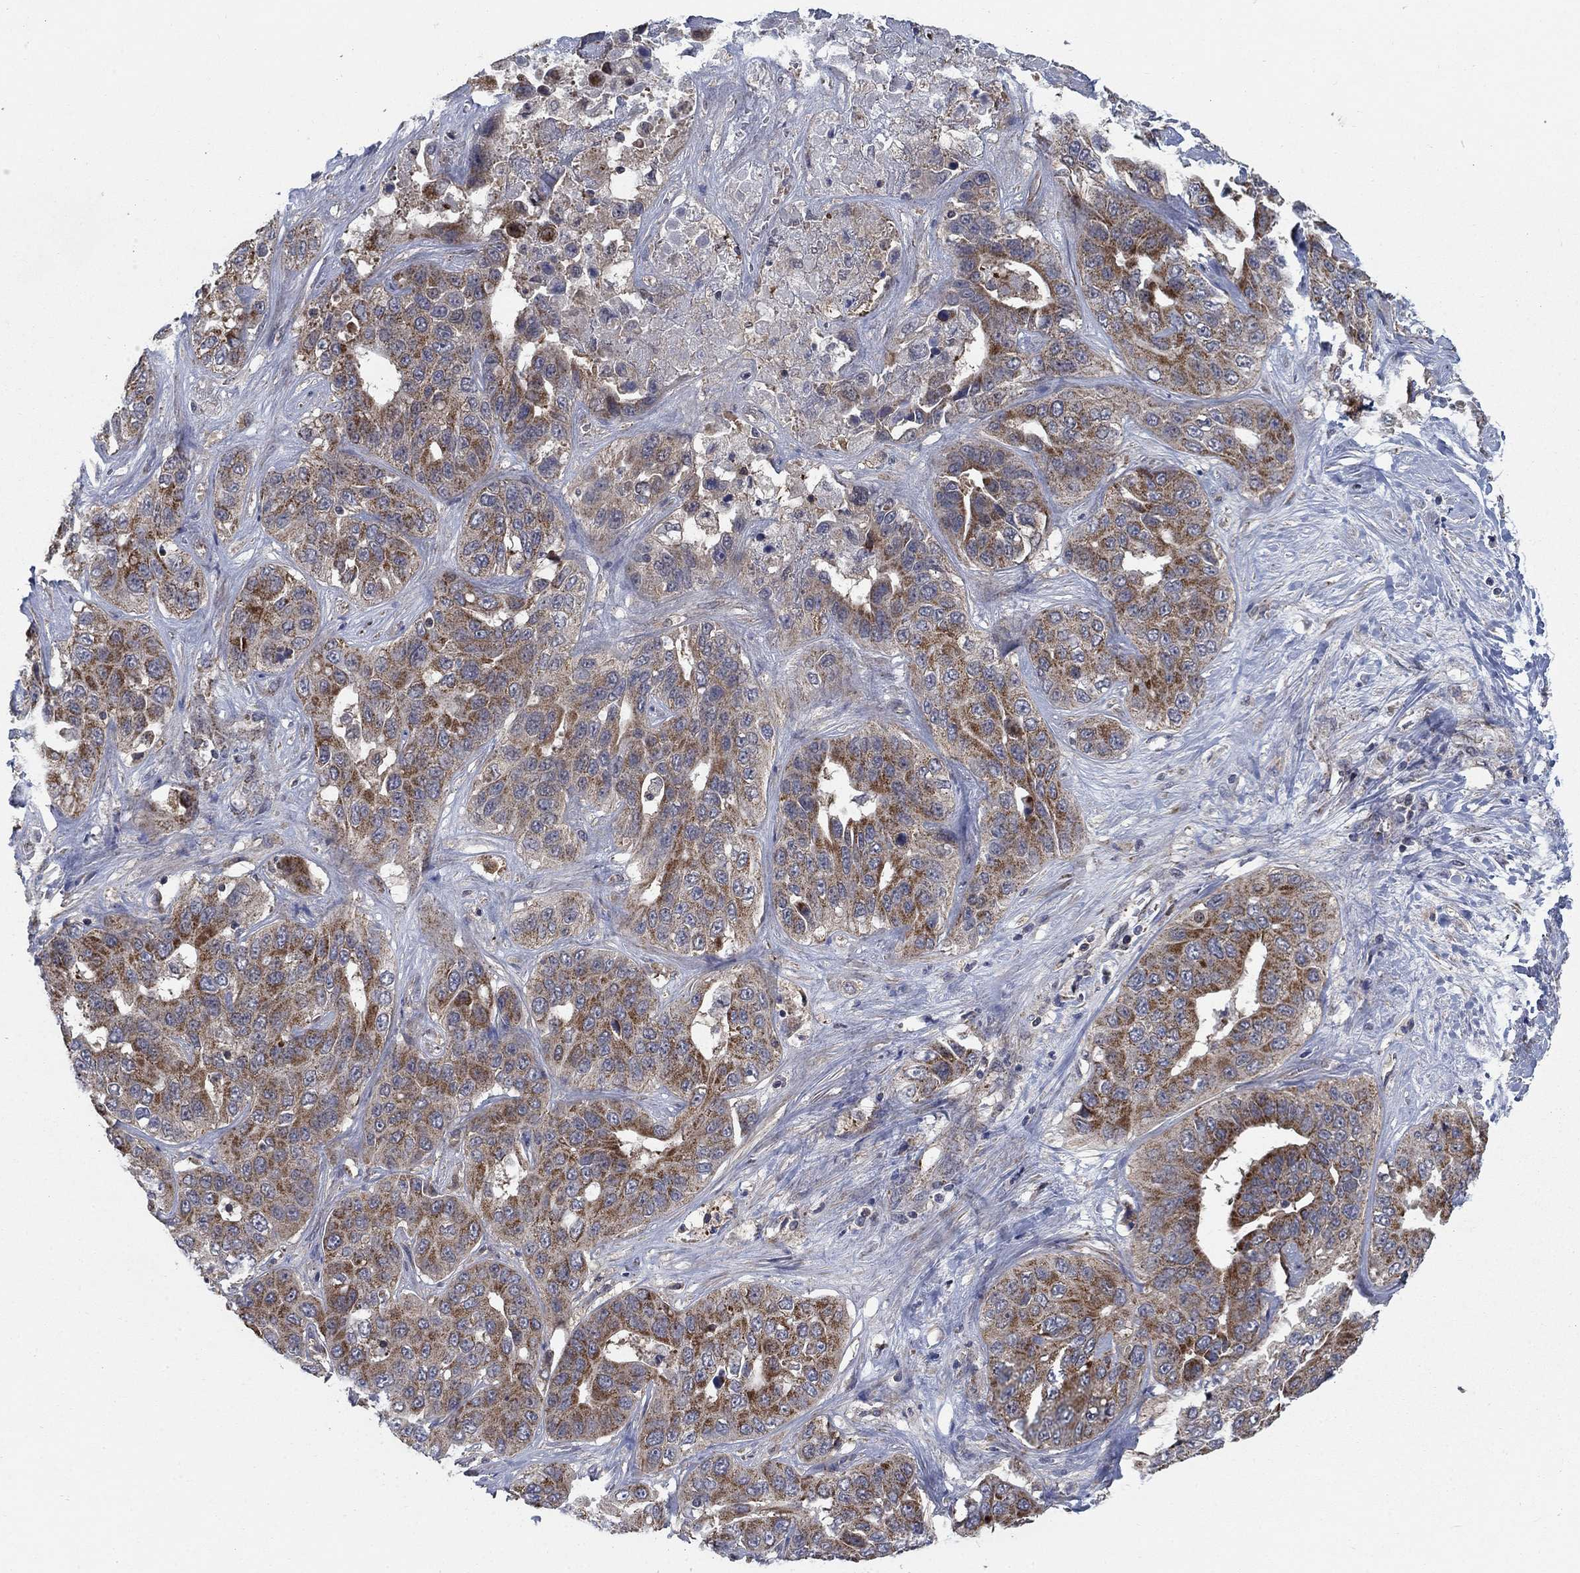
{"staining": {"intensity": "moderate", "quantity": "25%-75%", "location": "cytoplasmic/membranous"}, "tissue": "liver cancer", "cell_type": "Tumor cells", "image_type": "cancer", "snomed": [{"axis": "morphology", "description": "Cholangiocarcinoma"}, {"axis": "topography", "description": "Liver"}], "caption": "Protein analysis of liver cancer tissue demonstrates moderate cytoplasmic/membranous expression in about 25%-75% of tumor cells. (Stains: DAB (3,3'-diaminobenzidine) in brown, nuclei in blue, Microscopy: brightfield microscopy at high magnification).", "gene": "NME7", "patient": {"sex": "female", "age": 52}}